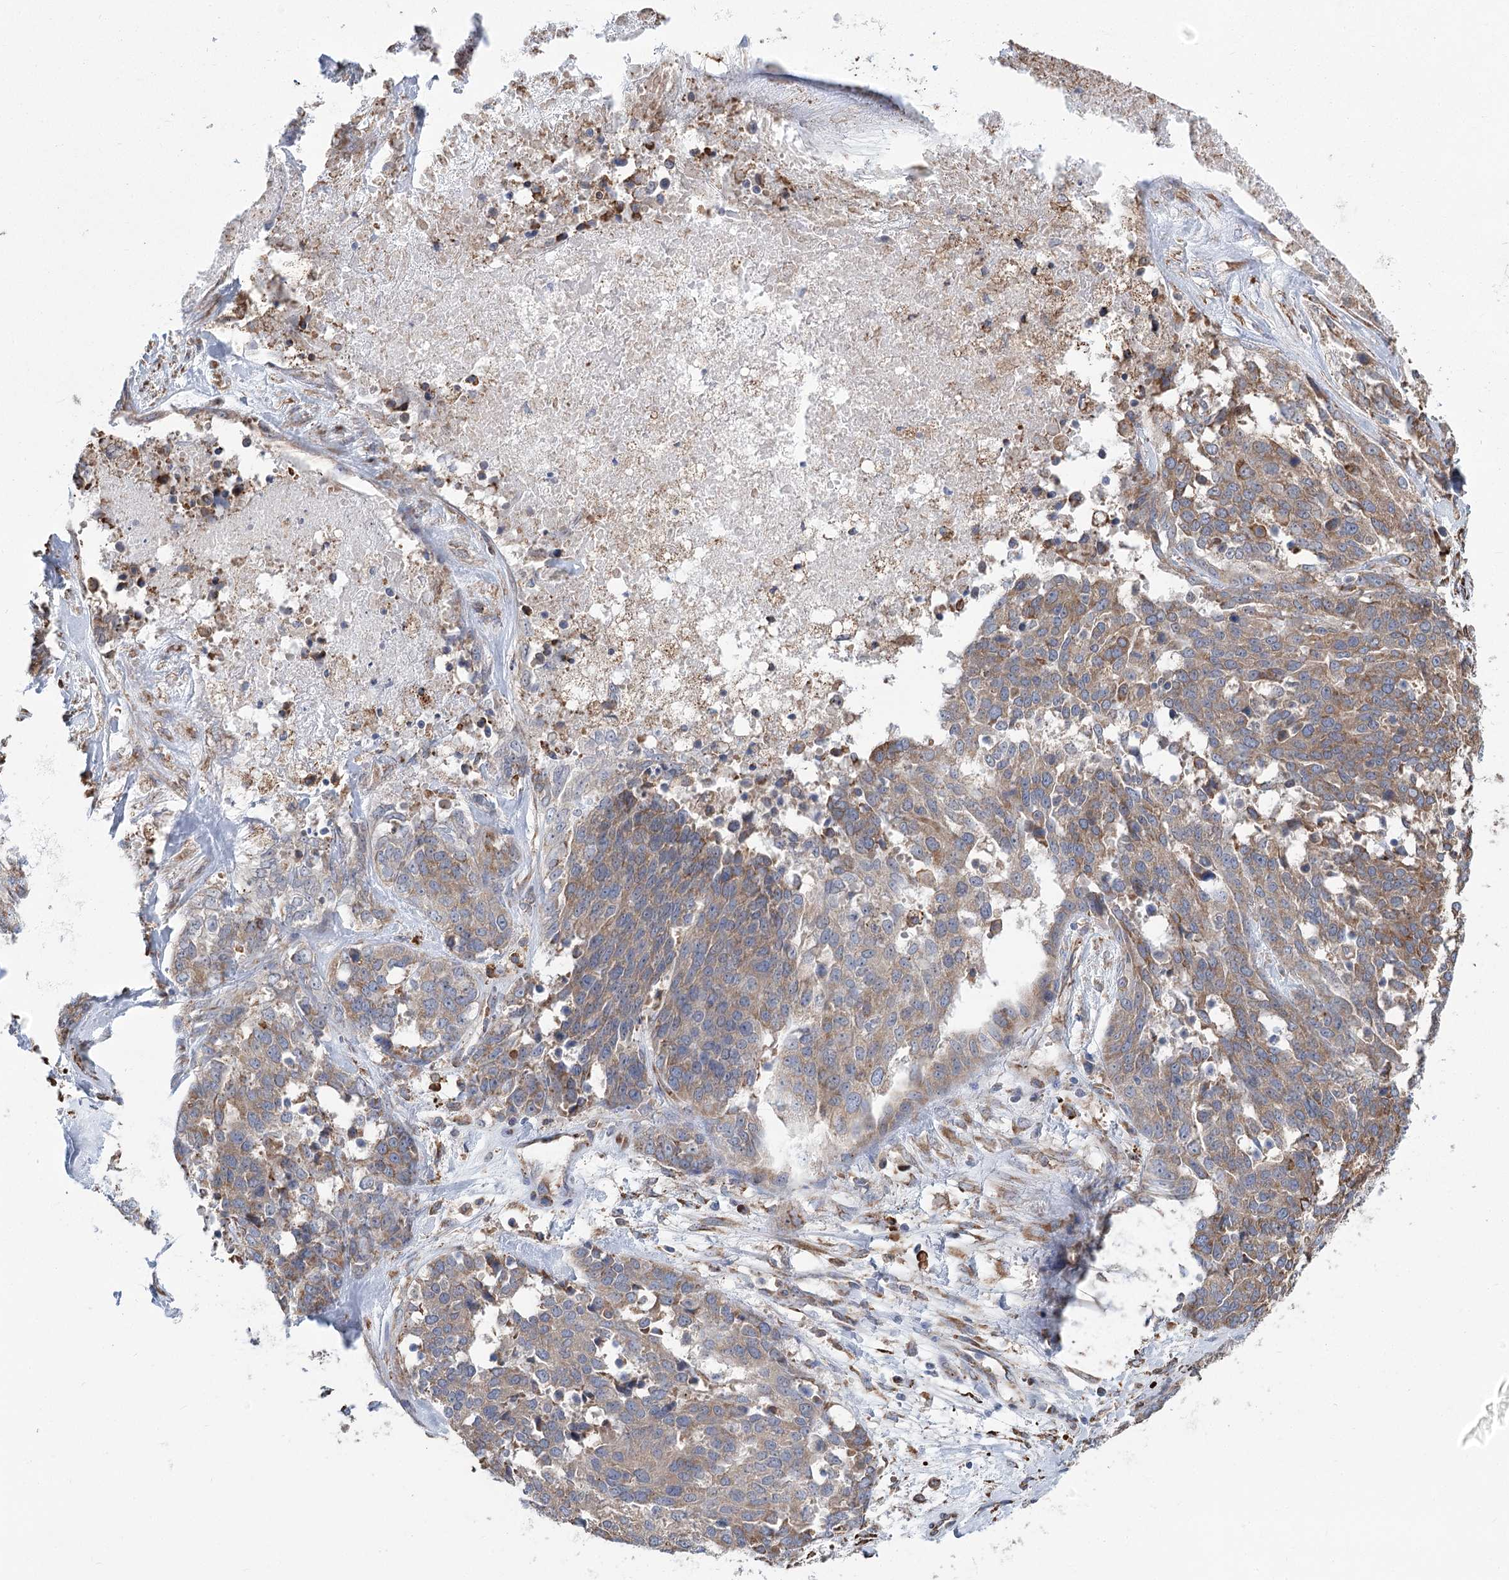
{"staining": {"intensity": "moderate", "quantity": ">75%", "location": "cytoplasmic/membranous"}, "tissue": "ovarian cancer", "cell_type": "Tumor cells", "image_type": "cancer", "snomed": [{"axis": "morphology", "description": "Cystadenocarcinoma, serous, NOS"}, {"axis": "topography", "description": "Ovary"}], "caption": "This micrograph demonstrates ovarian cancer (serous cystadenocarcinoma) stained with immunohistochemistry (IHC) to label a protein in brown. The cytoplasmic/membranous of tumor cells show moderate positivity for the protein. Nuclei are counter-stained blue.", "gene": "METTL24", "patient": {"sex": "female", "age": 44}}